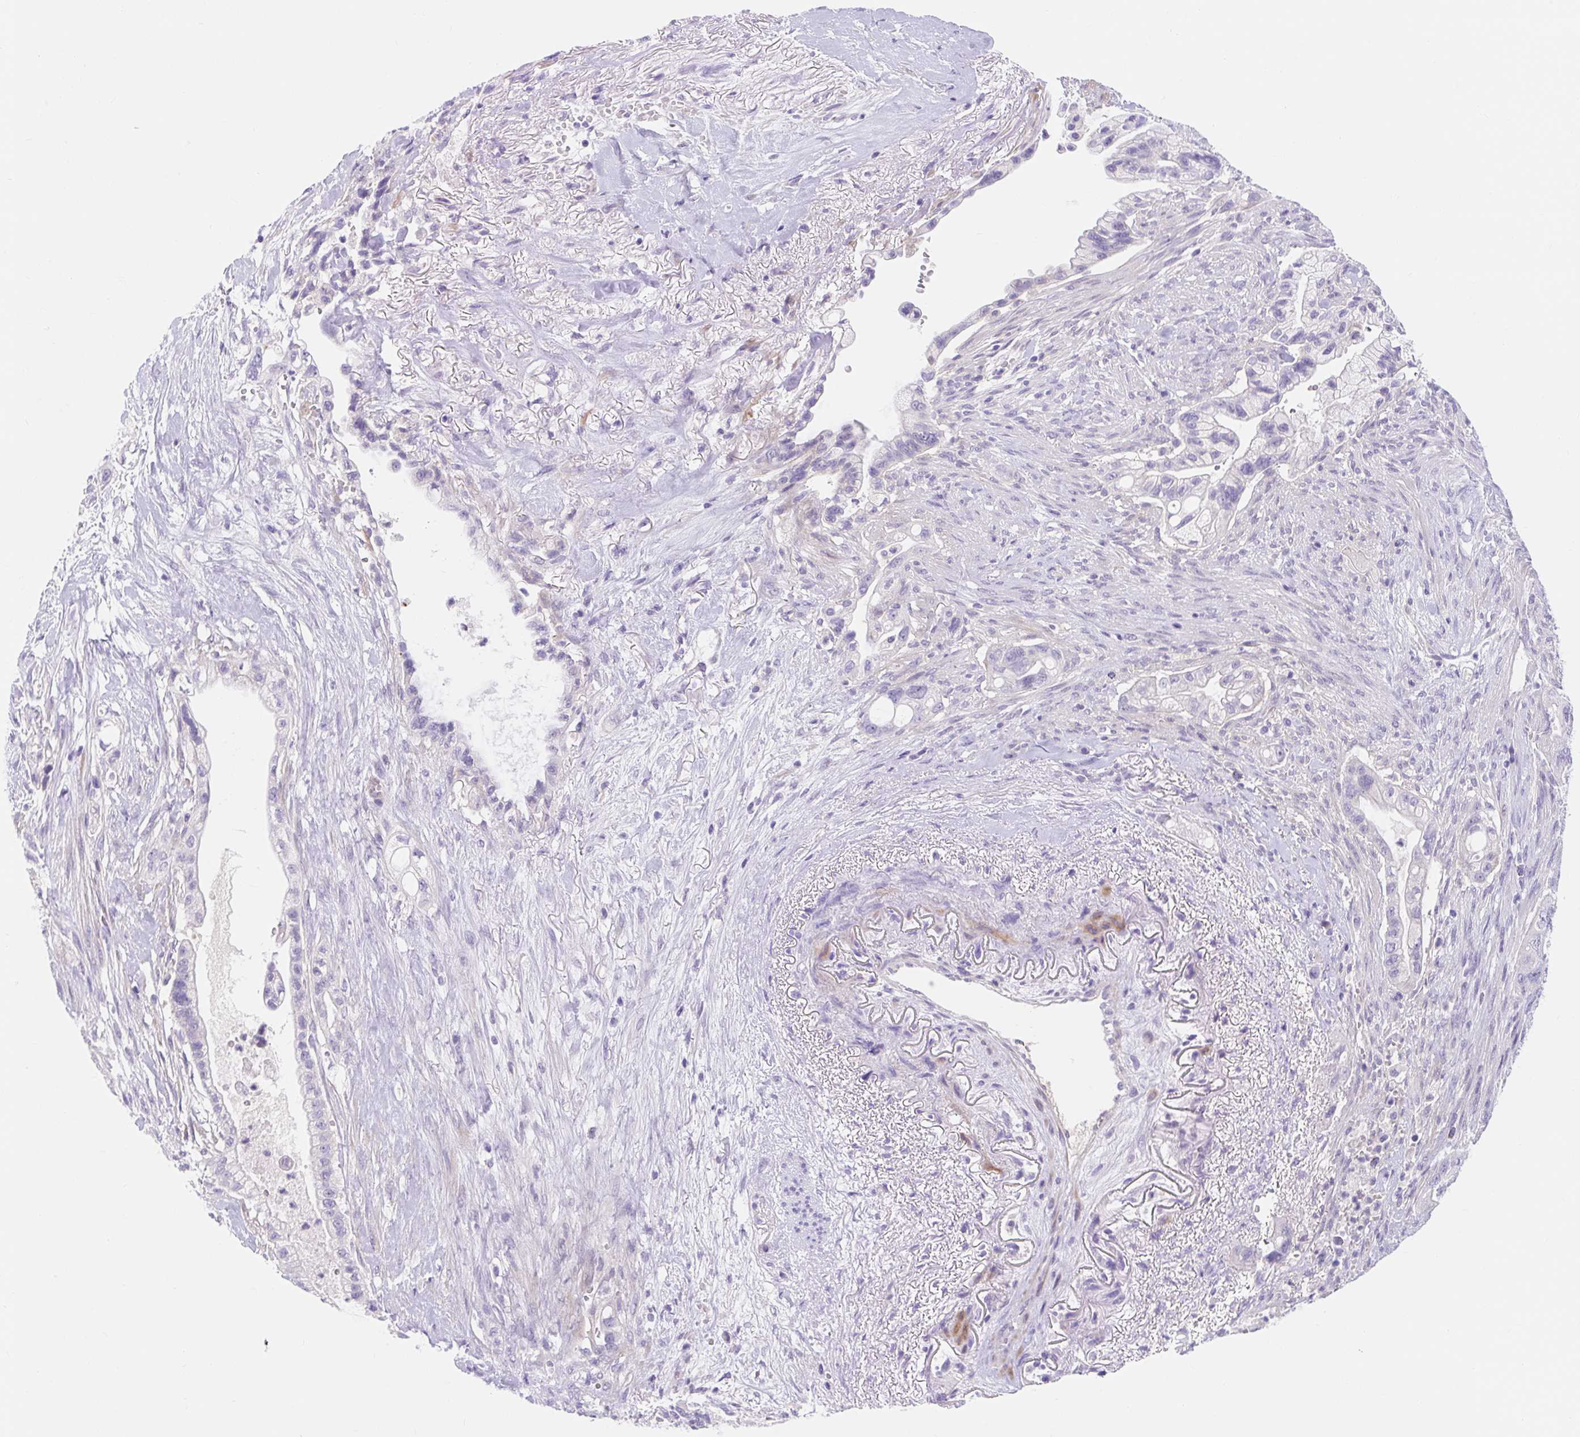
{"staining": {"intensity": "negative", "quantity": "none", "location": "none"}, "tissue": "pancreatic cancer", "cell_type": "Tumor cells", "image_type": "cancer", "snomed": [{"axis": "morphology", "description": "Adenocarcinoma, NOS"}, {"axis": "topography", "description": "Pancreas"}], "caption": "Tumor cells show no significant protein positivity in pancreatic cancer (adenocarcinoma).", "gene": "SLC28A1", "patient": {"sex": "male", "age": 44}}